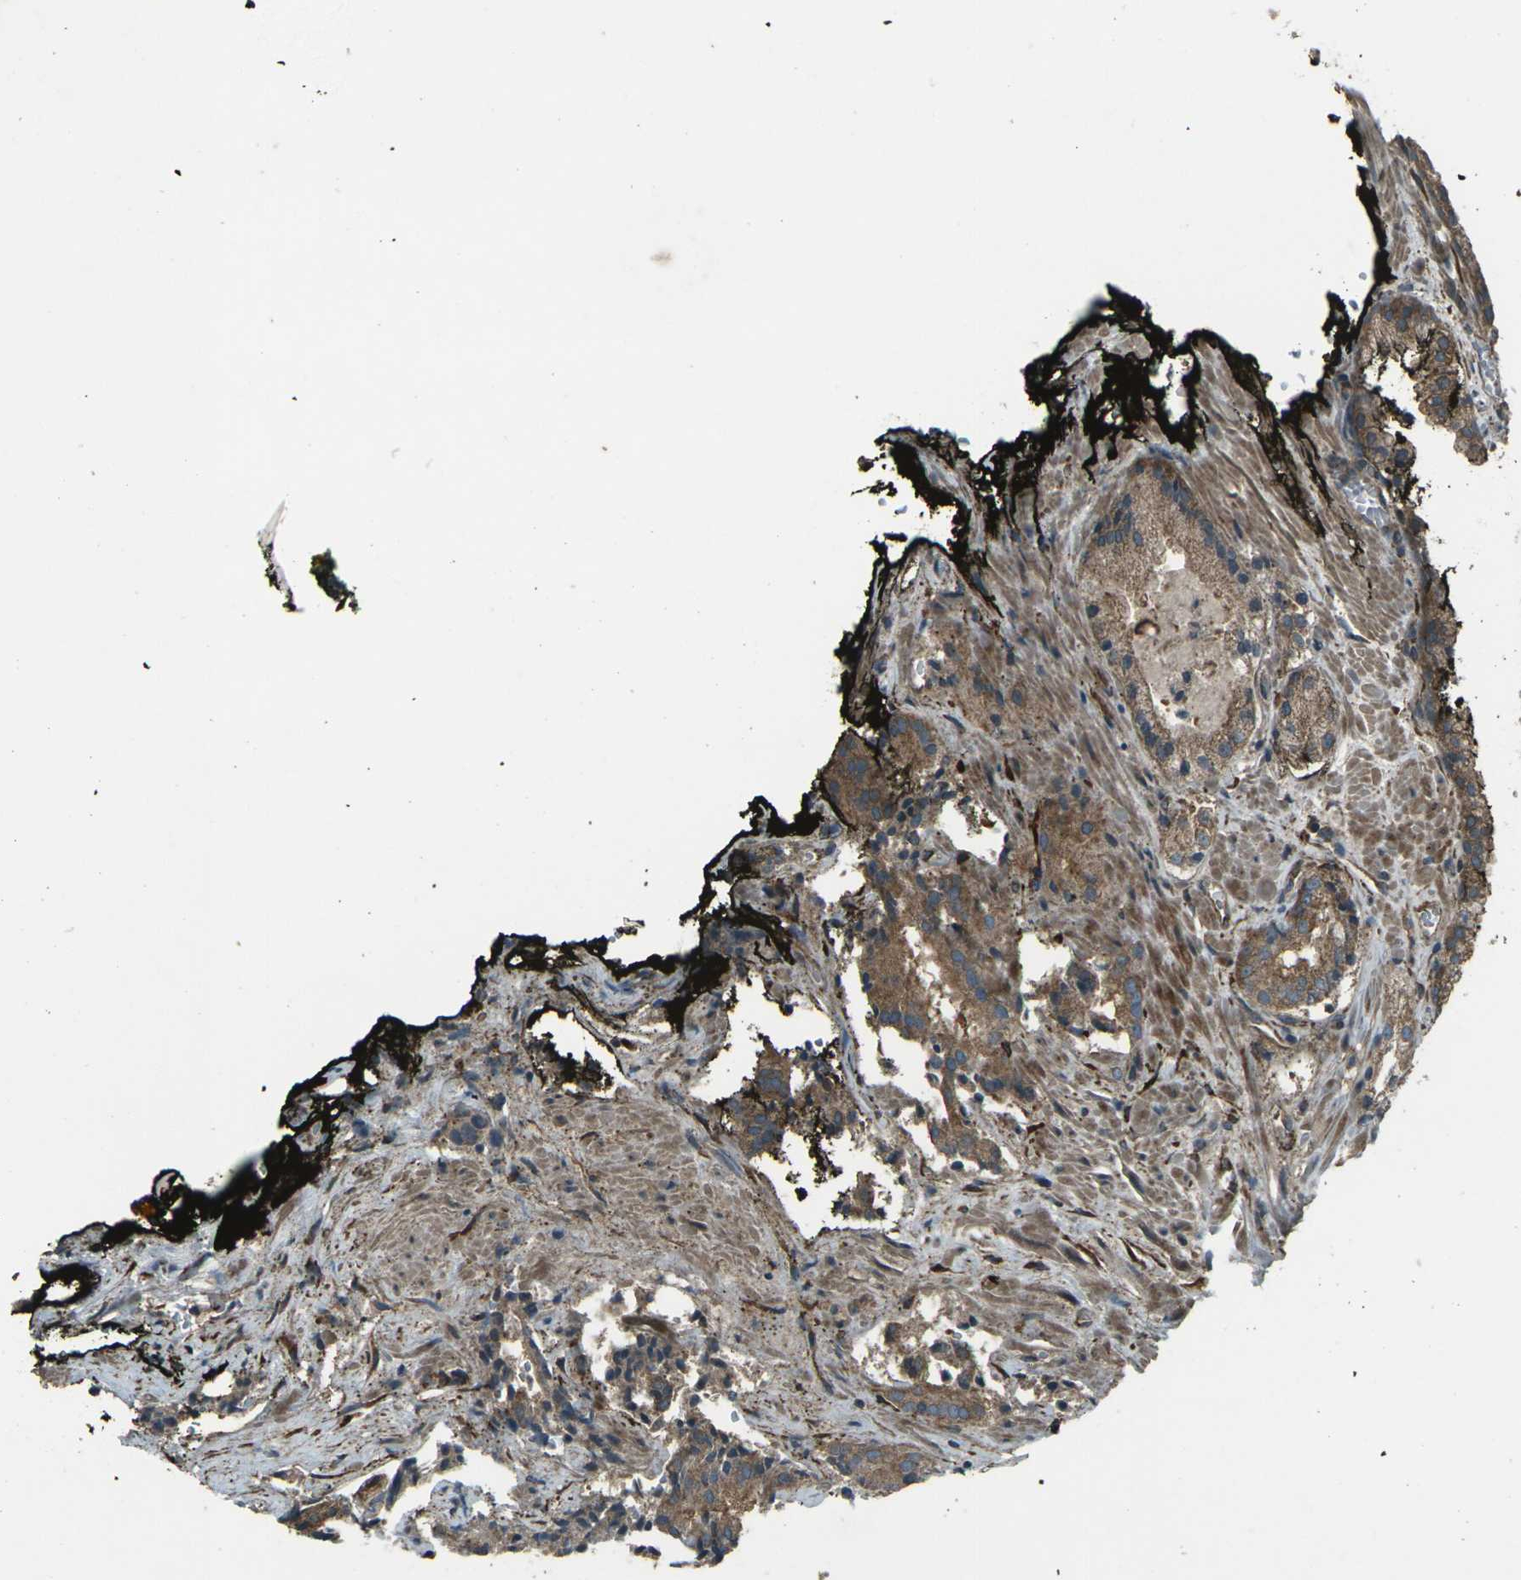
{"staining": {"intensity": "moderate", "quantity": ">75%", "location": "cytoplasmic/membranous"}, "tissue": "prostate cancer", "cell_type": "Tumor cells", "image_type": "cancer", "snomed": [{"axis": "morphology", "description": "Adenocarcinoma, High grade"}, {"axis": "topography", "description": "Prostate"}], "caption": "Human prostate cancer stained with a protein marker exhibits moderate staining in tumor cells.", "gene": "LSMEM1", "patient": {"sex": "male", "age": 58}}